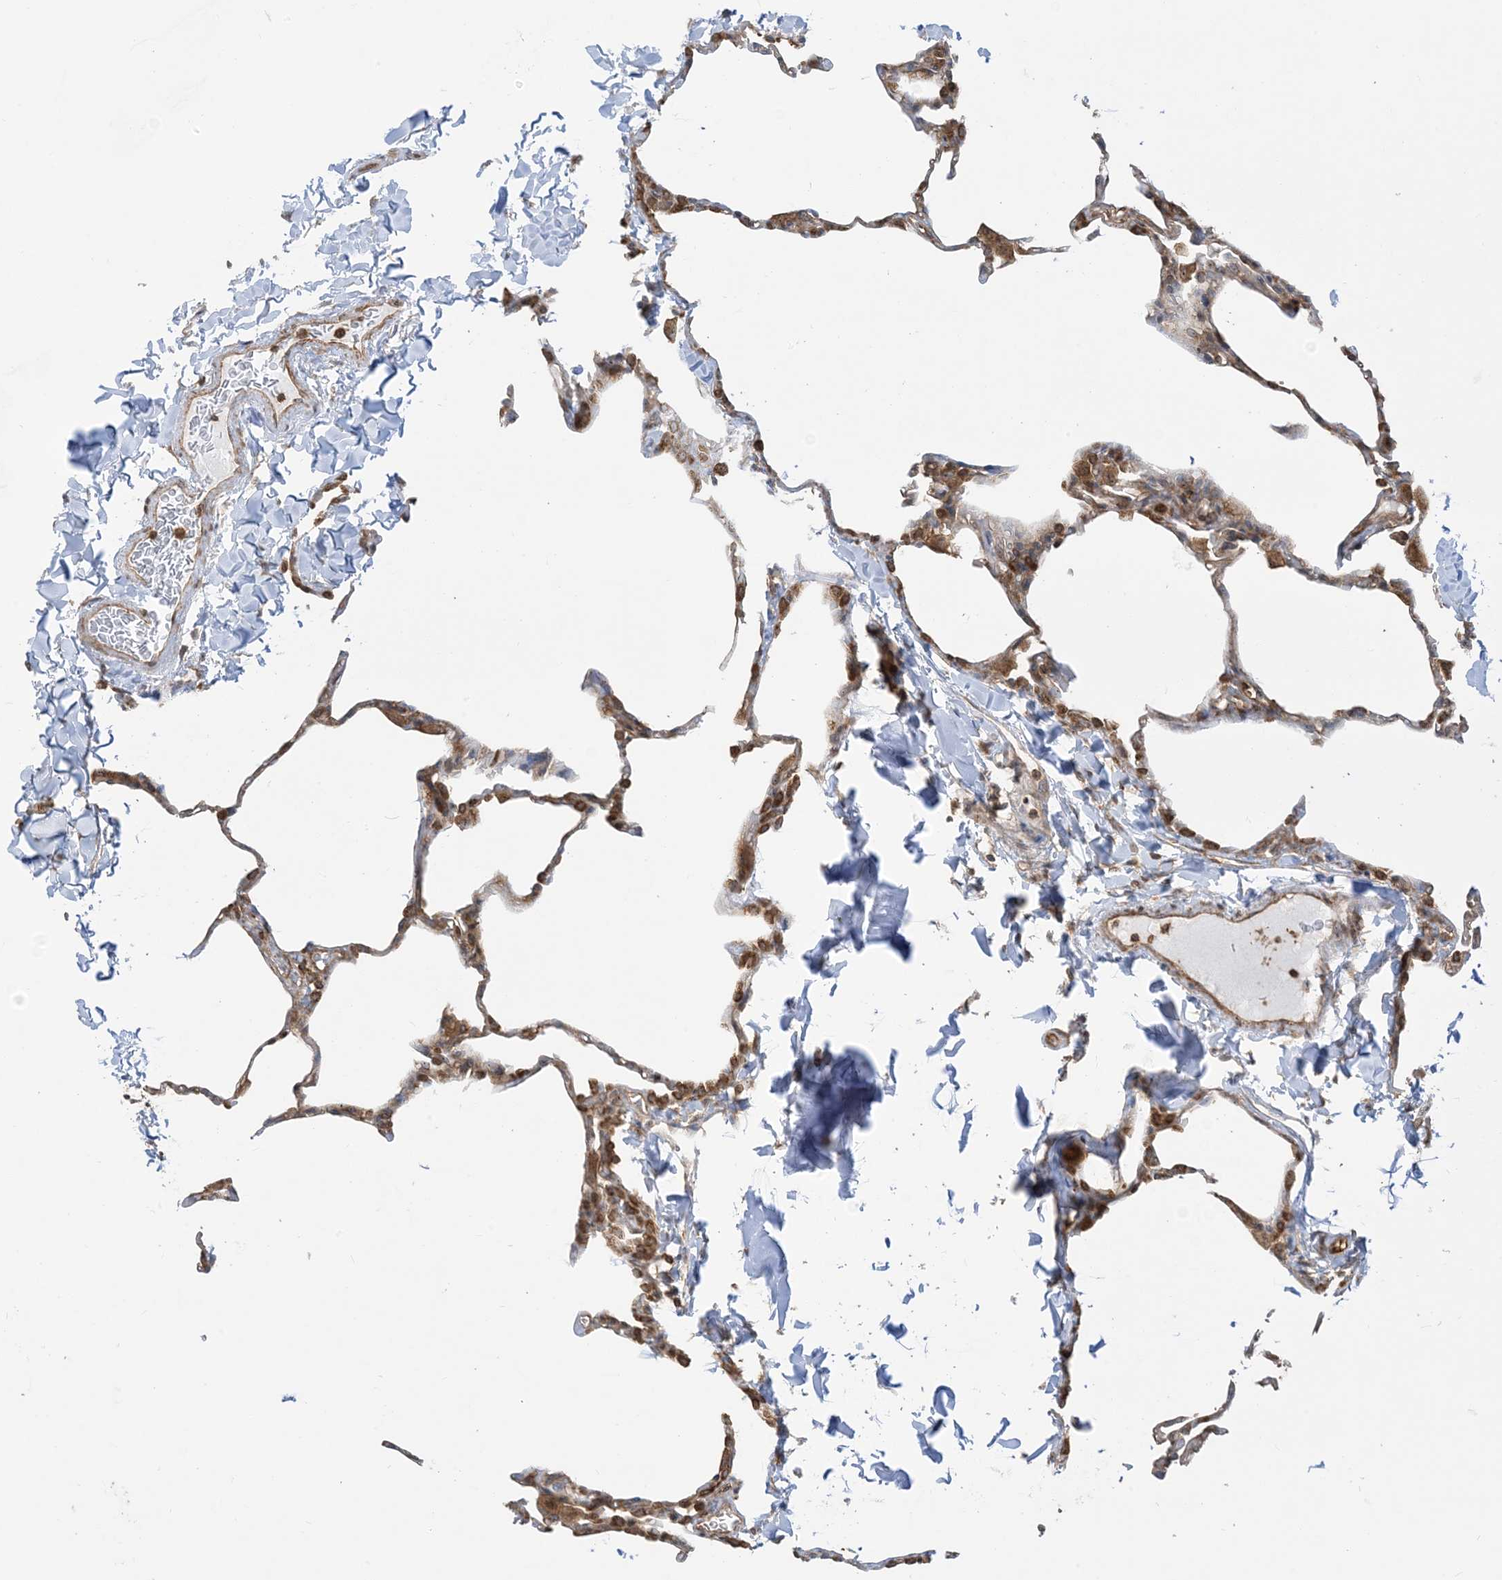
{"staining": {"intensity": "moderate", "quantity": "25%-75%", "location": "cytoplasmic/membranous"}, "tissue": "lung", "cell_type": "Alveolar cells", "image_type": "normal", "snomed": [{"axis": "morphology", "description": "Normal tissue, NOS"}, {"axis": "topography", "description": "Lung"}], "caption": "Benign lung exhibits moderate cytoplasmic/membranous positivity in about 25%-75% of alveolar cells.", "gene": "SRP72", "patient": {"sex": "male", "age": 20}}